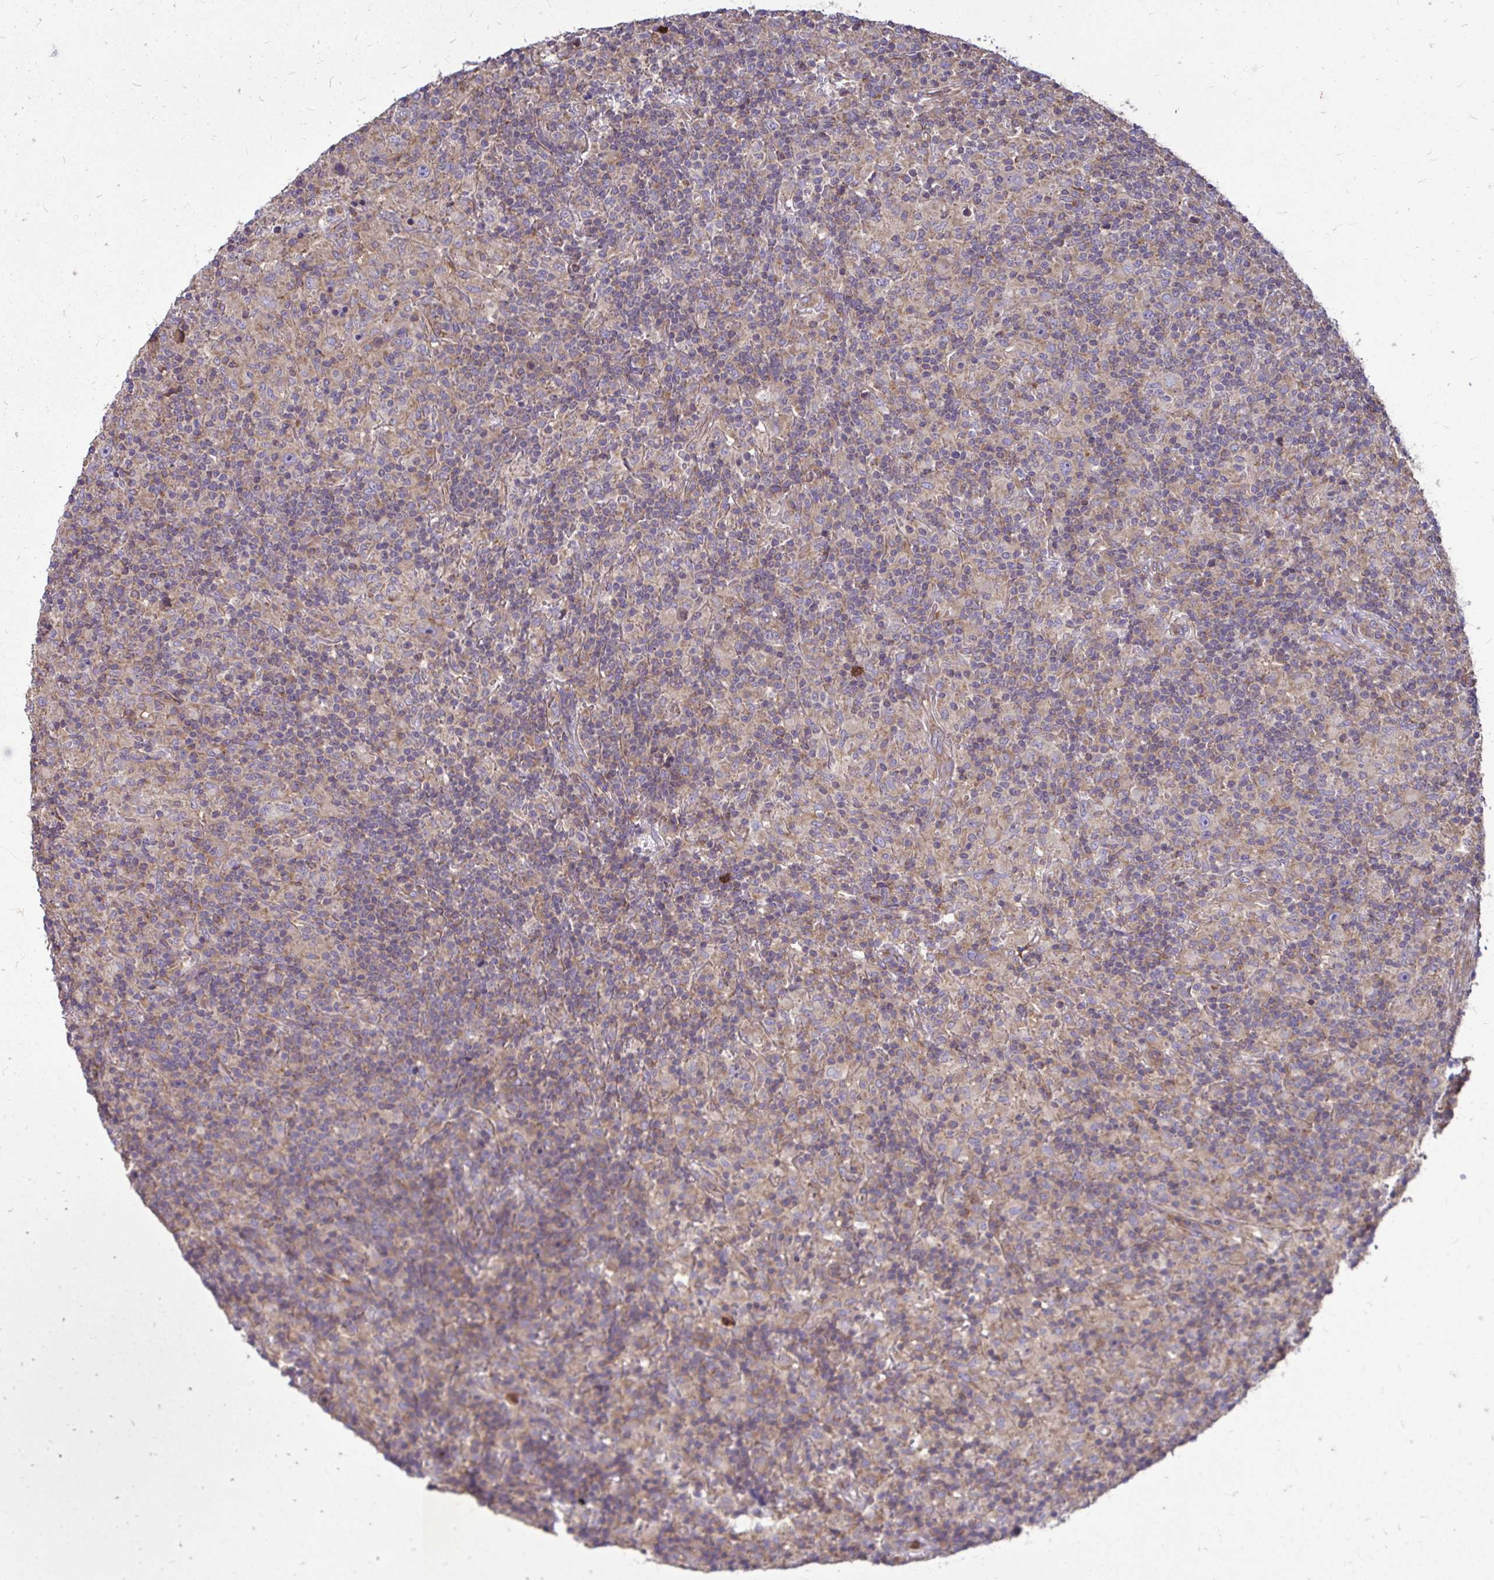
{"staining": {"intensity": "moderate", "quantity": "<25%", "location": "cytoplasmic/membranous"}, "tissue": "lymphoma", "cell_type": "Tumor cells", "image_type": "cancer", "snomed": [{"axis": "morphology", "description": "Hodgkin's disease, NOS"}, {"axis": "topography", "description": "Lymph node"}], "caption": "High-power microscopy captured an IHC histopathology image of lymphoma, revealing moderate cytoplasmic/membranous positivity in approximately <25% of tumor cells. (brown staining indicates protein expression, while blue staining denotes nuclei).", "gene": "FMR1", "patient": {"sex": "male", "age": 70}}